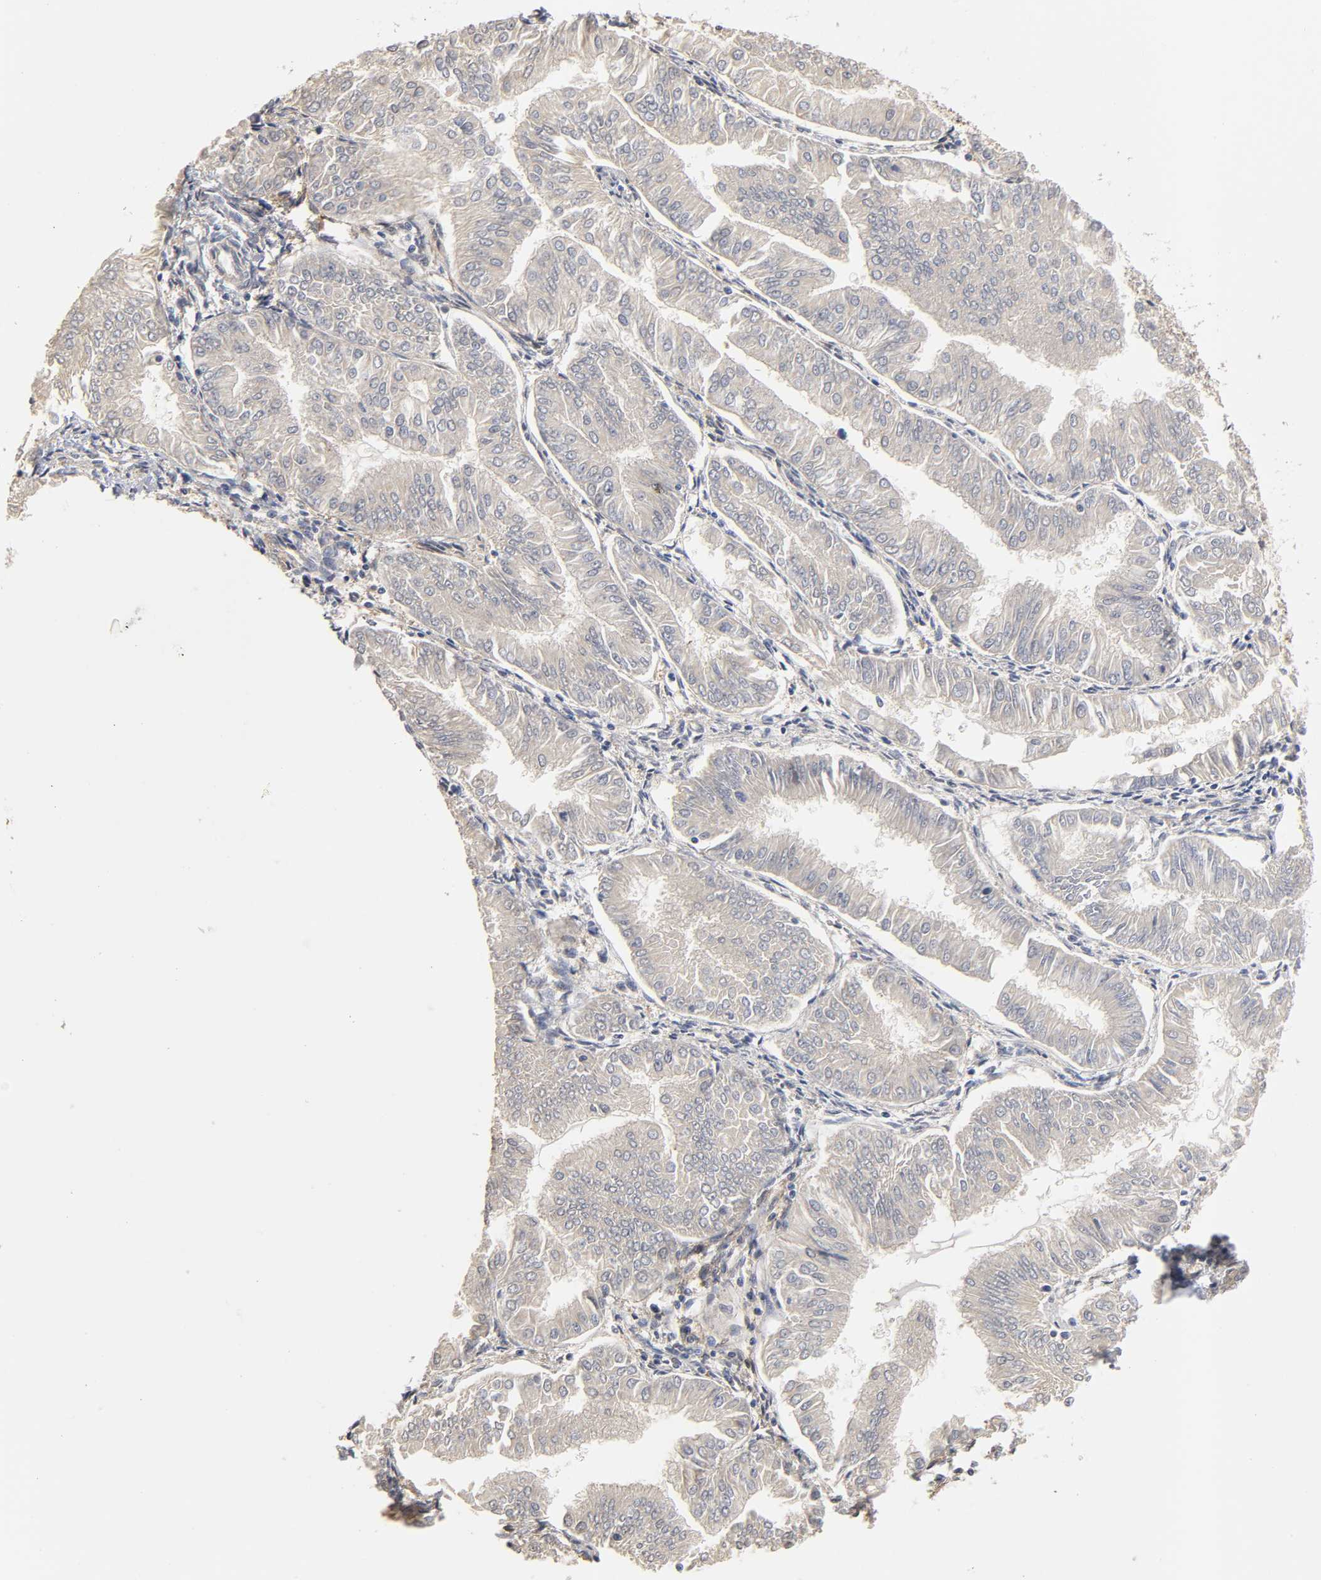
{"staining": {"intensity": "negative", "quantity": "none", "location": "none"}, "tissue": "endometrial cancer", "cell_type": "Tumor cells", "image_type": "cancer", "snomed": [{"axis": "morphology", "description": "Adenocarcinoma, NOS"}, {"axis": "topography", "description": "Endometrium"}], "caption": "Image shows no significant protein staining in tumor cells of adenocarcinoma (endometrial).", "gene": "PDE5A", "patient": {"sex": "female", "age": 53}}